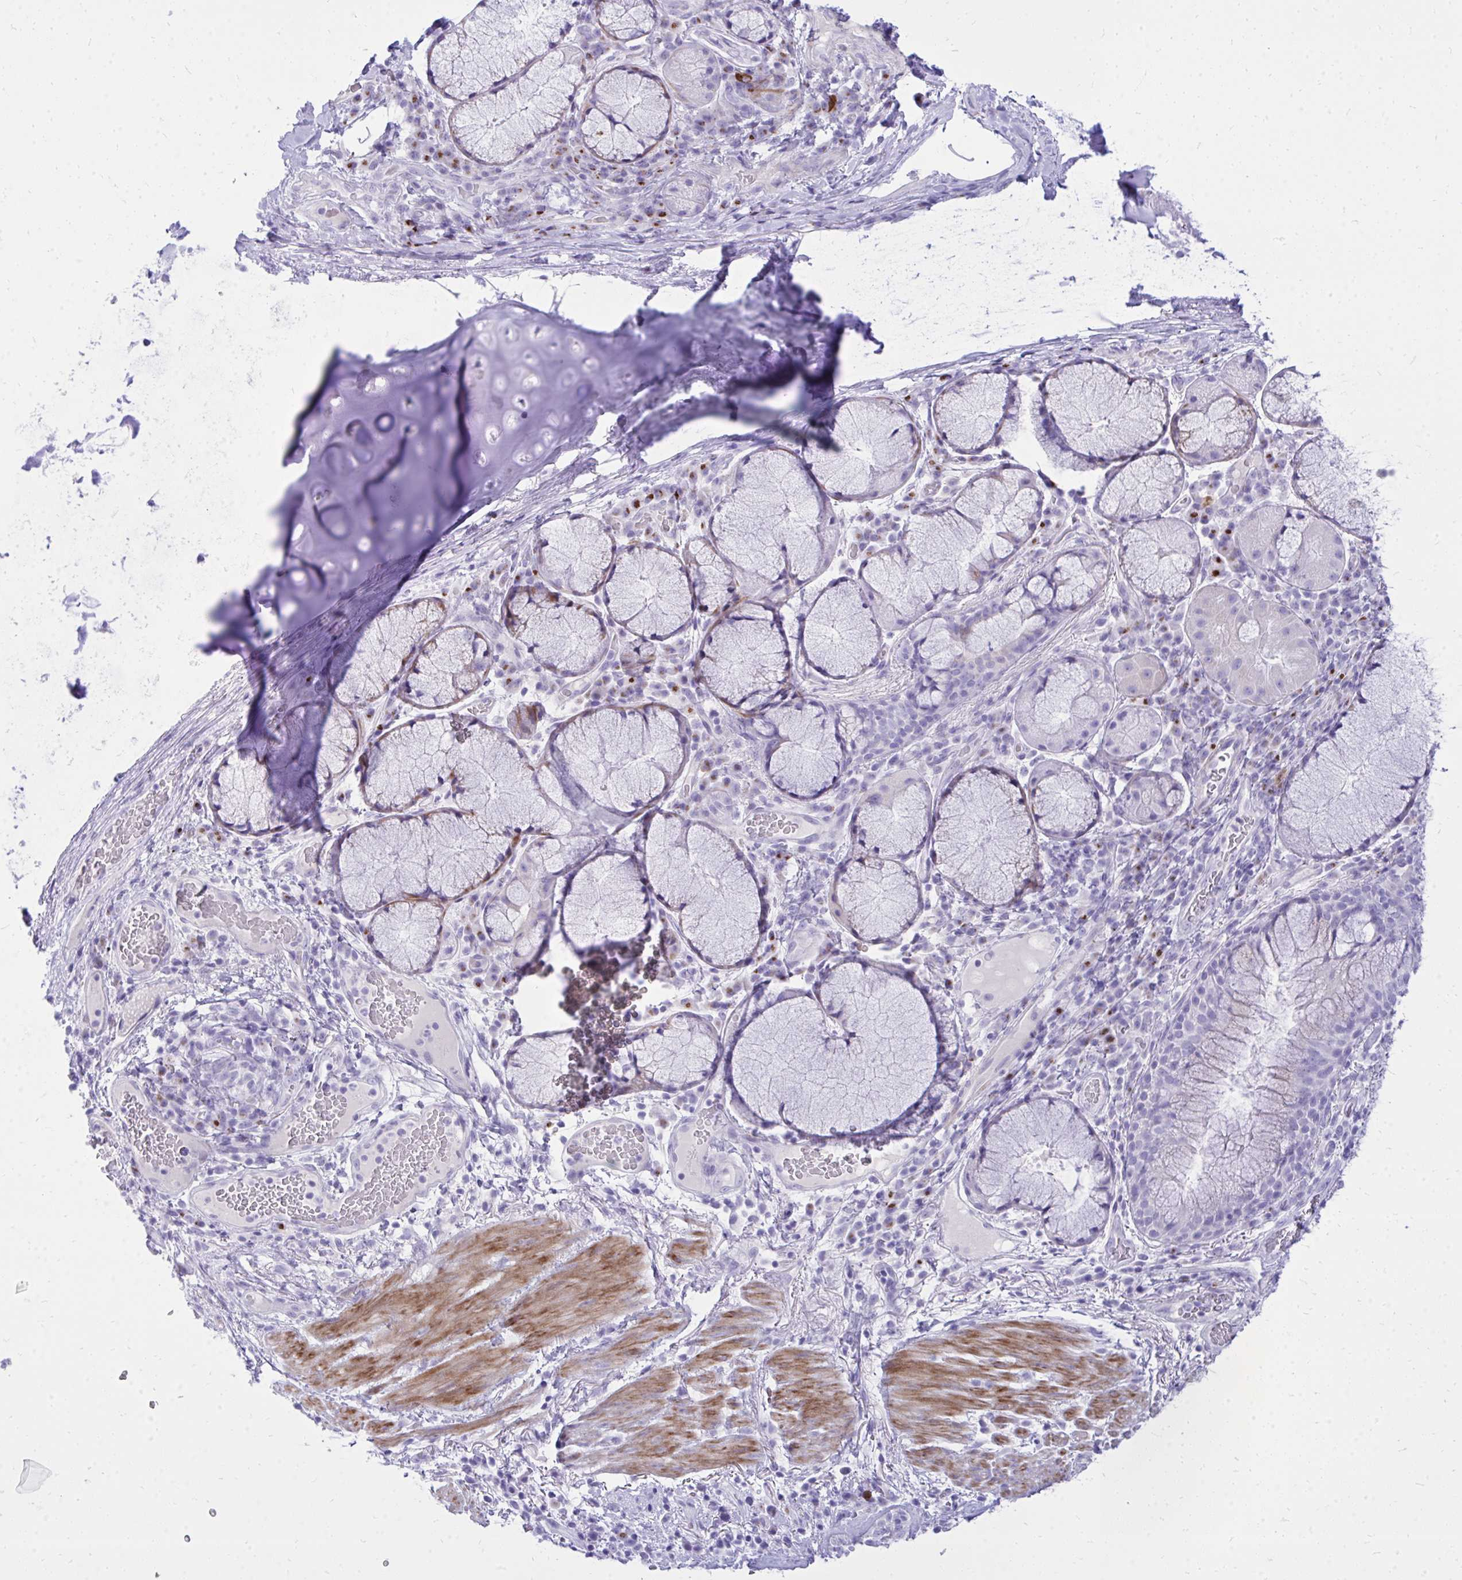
{"staining": {"intensity": "negative", "quantity": "none", "location": "none"}, "tissue": "bronchus", "cell_type": "Respiratory epithelial cells", "image_type": "normal", "snomed": [{"axis": "morphology", "description": "Normal tissue, NOS"}, {"axis": "topography", "description": "Lymph node"}, {"axis": "topography", "description": "Bronchus"}], "caption": "DAB (3,3'-diaminobenzidine) immunohistochemical staining of normal bronchus demonstrates no significant positivity in respiratory epithelial cells. (DAB immunohistochemistry (IHC) visualized using brightfield microscopy, high magnification).", "gene": "ANKDD1B", "patient": {"sex": "male", "age": 56}}